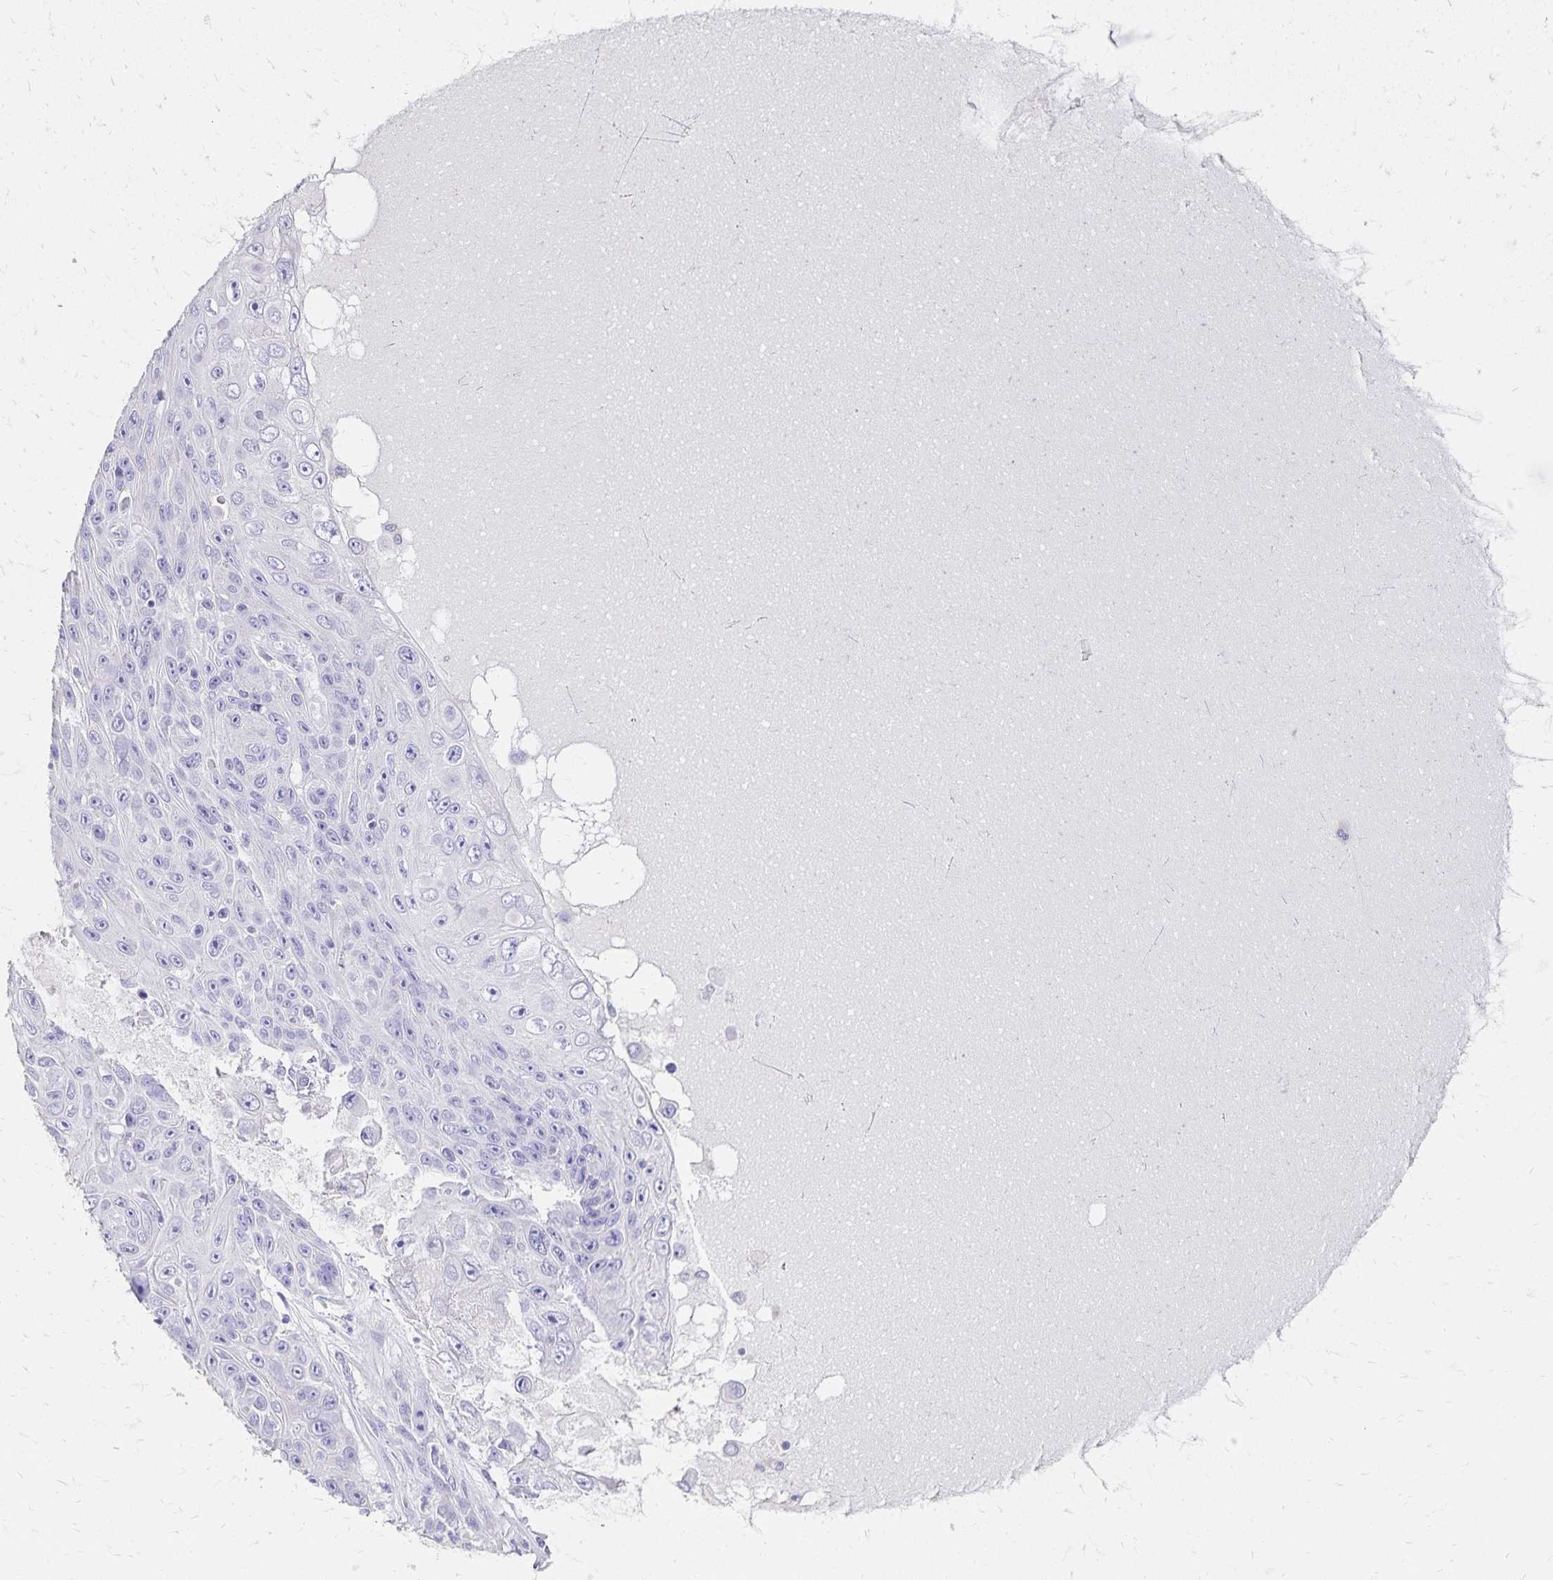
{"staining": {"intensity": "negative", "quantity": "none", "location": "none"}, "tissue": "skin cancer", "cell_type": "Tumor cells", "image_type": "cancer", "snomed": [{"axis": "morphology", "description": "Squamous cell carcinoma, NOS"}, {"axis": "topography", "description": "Skin"}], "caption": "Squamous cell carcinoma (skin) was stained to show a protein in brown. There is no significant positivity in tumor cells.", "gene": "DYNLT4", "patient": {"sex": "male", "age": 82}}